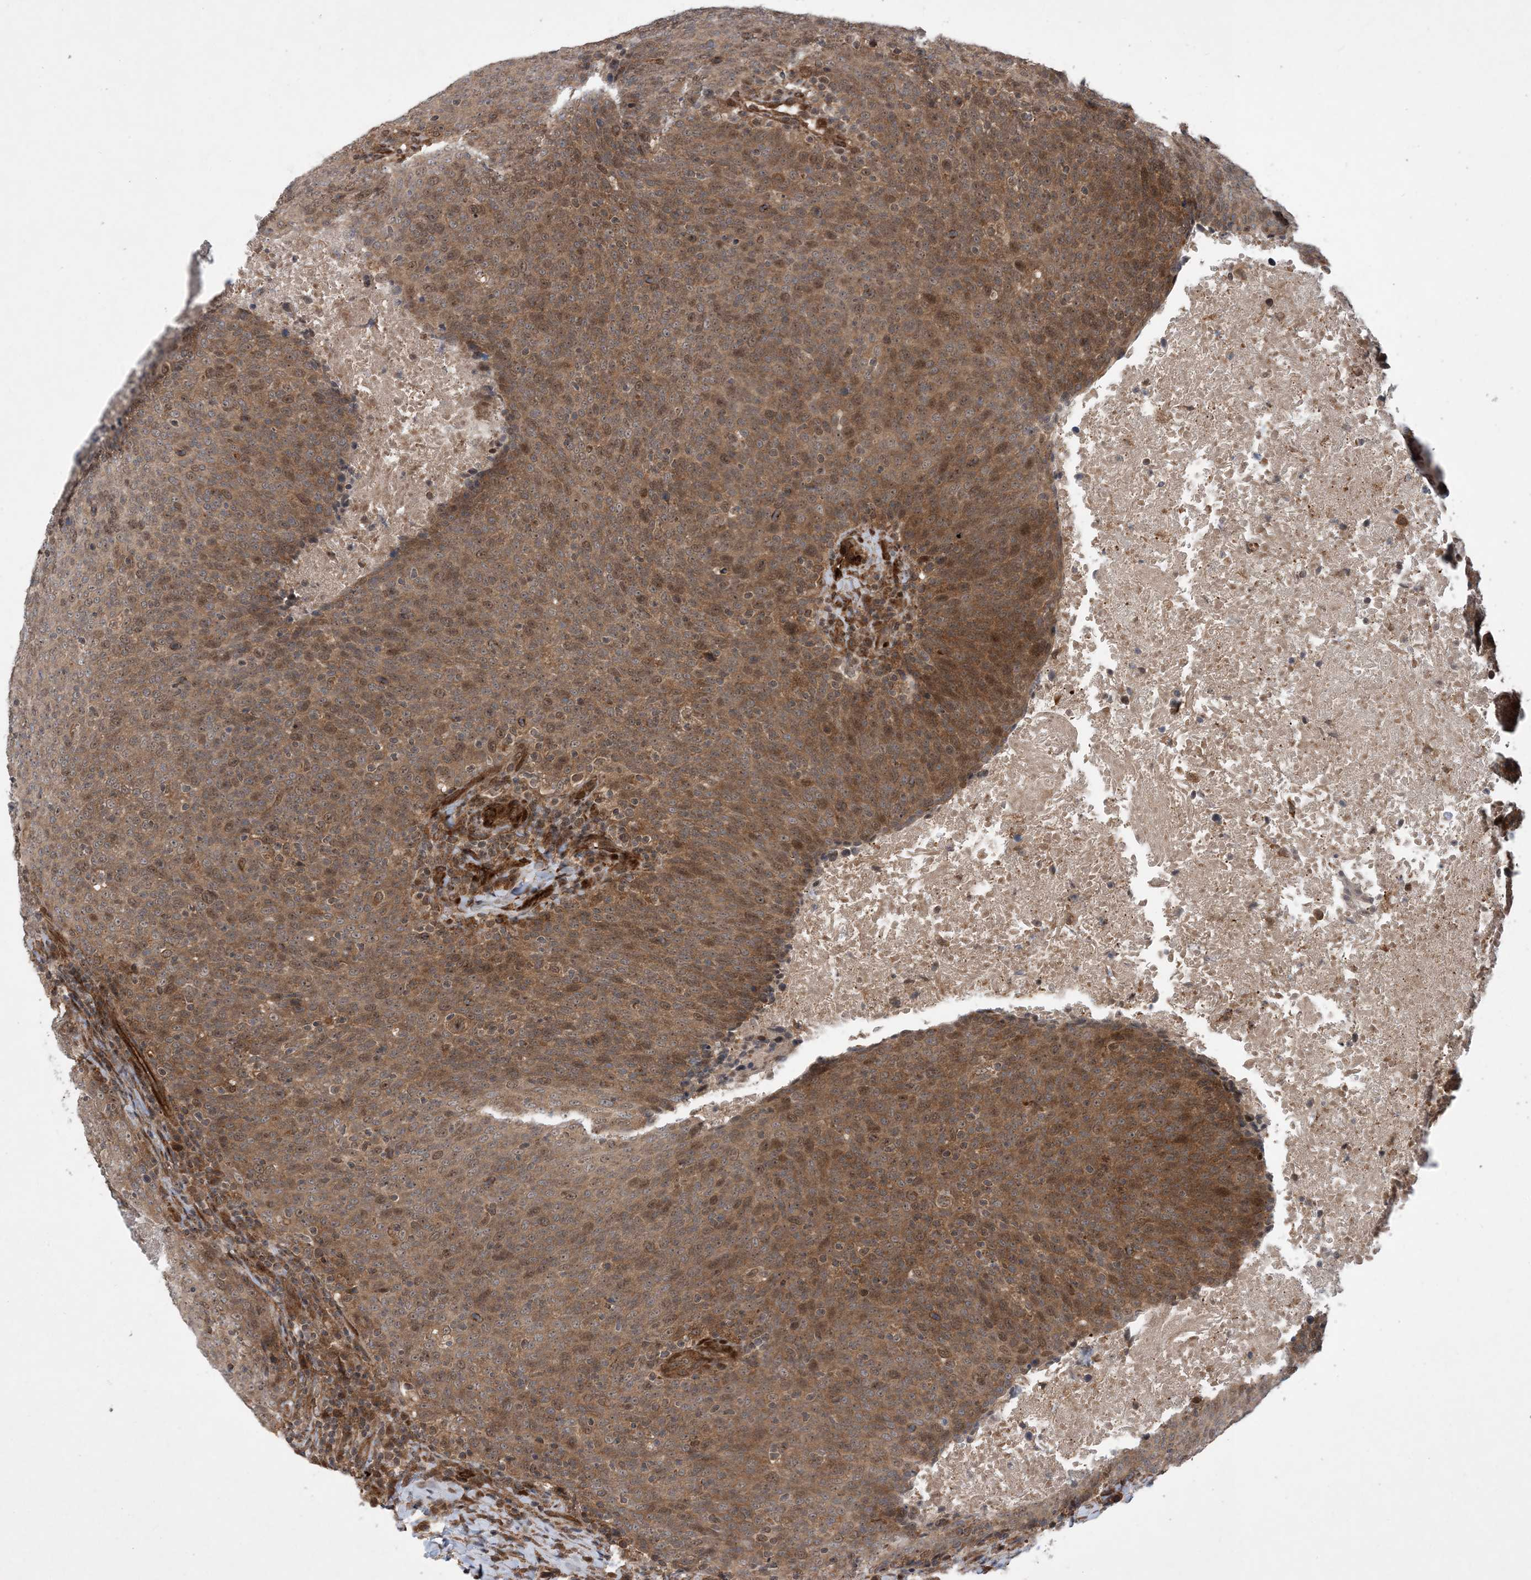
{"staining": {"intensity": "strong", "quantity": "25%-75%", "location": "cytoplasmic/membranous,nuclear"}, "tissue": "head and neck cancer", "cell_type": "Tumor cells", "image_type": "cancer", "snomed": [{"axis": "morphology", "description": "Squamous cell carcinoma, NOS"}, {"axis": "morphology", "description": "Squamous cell carcinoma, metastatic, NOS"}, {"axis": "topography", "description": "Lymph node"}, {"axis": "topography", "description": "Head-Neck"}], "caption": "The micrograph exhibits immunohistochemical staining of metastatic squamous cell carcinoma (head and neck). There is strong cytoplasmic/membranous and nuclear expression is seen in approximately 25%-75% of tumor cells.", "gene": "HEMK1", "patient": {"sex": "male", "age": 62}}